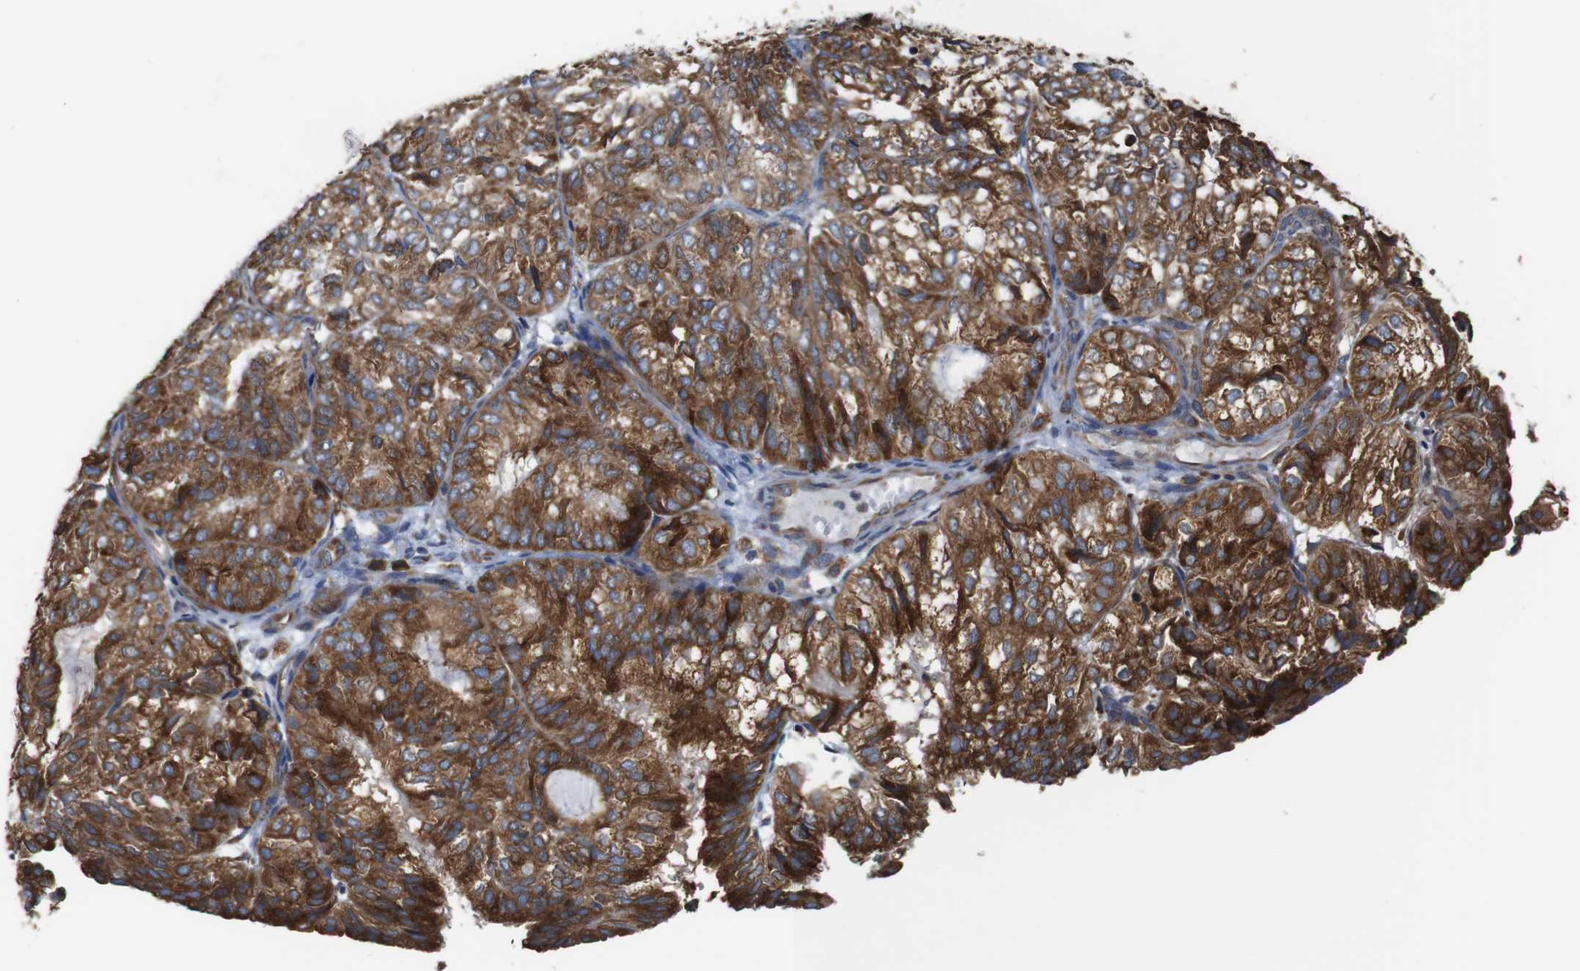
{"staining": {"intensity": "strong", "quantity": ">75%", "location": "cytoplasmic/membranous"}, "tissue": "endometrial cancer", "cell_type": "Tumor cells", "image_type": "cancer", "snomed": [{"axis": "morphology", "description": "Adenocarcinoma, NOS"}, {"axis": "topography", "description": "Uterus"}], "caption": "A brown stain highlights strong cytoplasmic/membranous positivity of a protein in human endometrial adenocarcinoma tumor cells.", "gene": "UGGT1", "patient": {"sex": "female", "age": 60}}